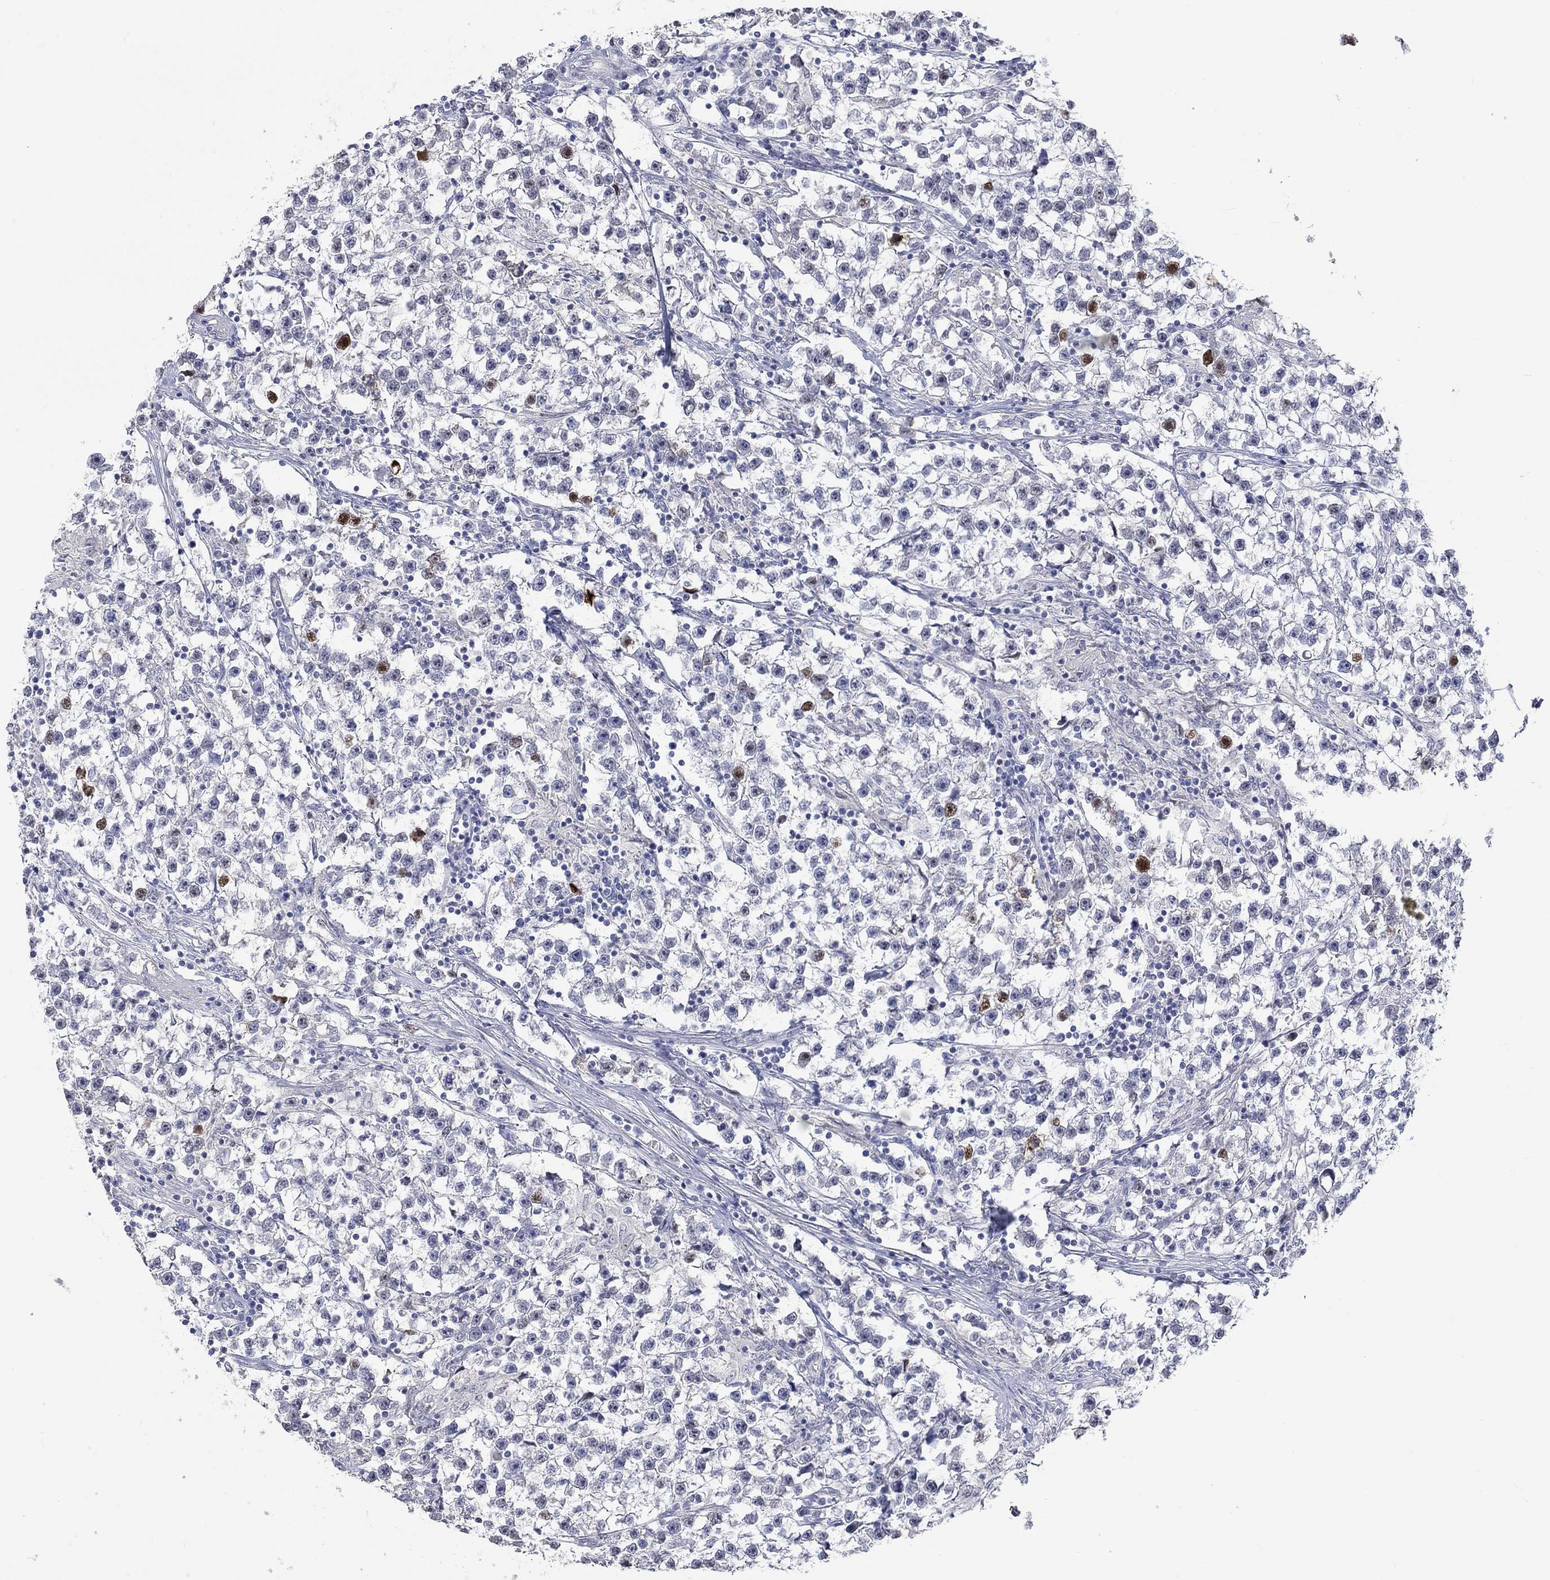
{"staining": {"intensity": "strong", "quantity": "<25%", "location": "nuclear"}, "tissue": "testis cancer", "cell_type": "Tumor cells", "image_type": "cancer", "snomed": [{"axis": "morphology", "description": "Seminoma, NOS"}, {"axis": "topography", "description": "Testis"}], "caption": "Brown immunohistochemical staining in testis seminoma demonstrates strong nuclear staining in approximately <25% of tumor cells.", "gene": "PNMA5", "patient": {"sex": "male", "age": 59}}